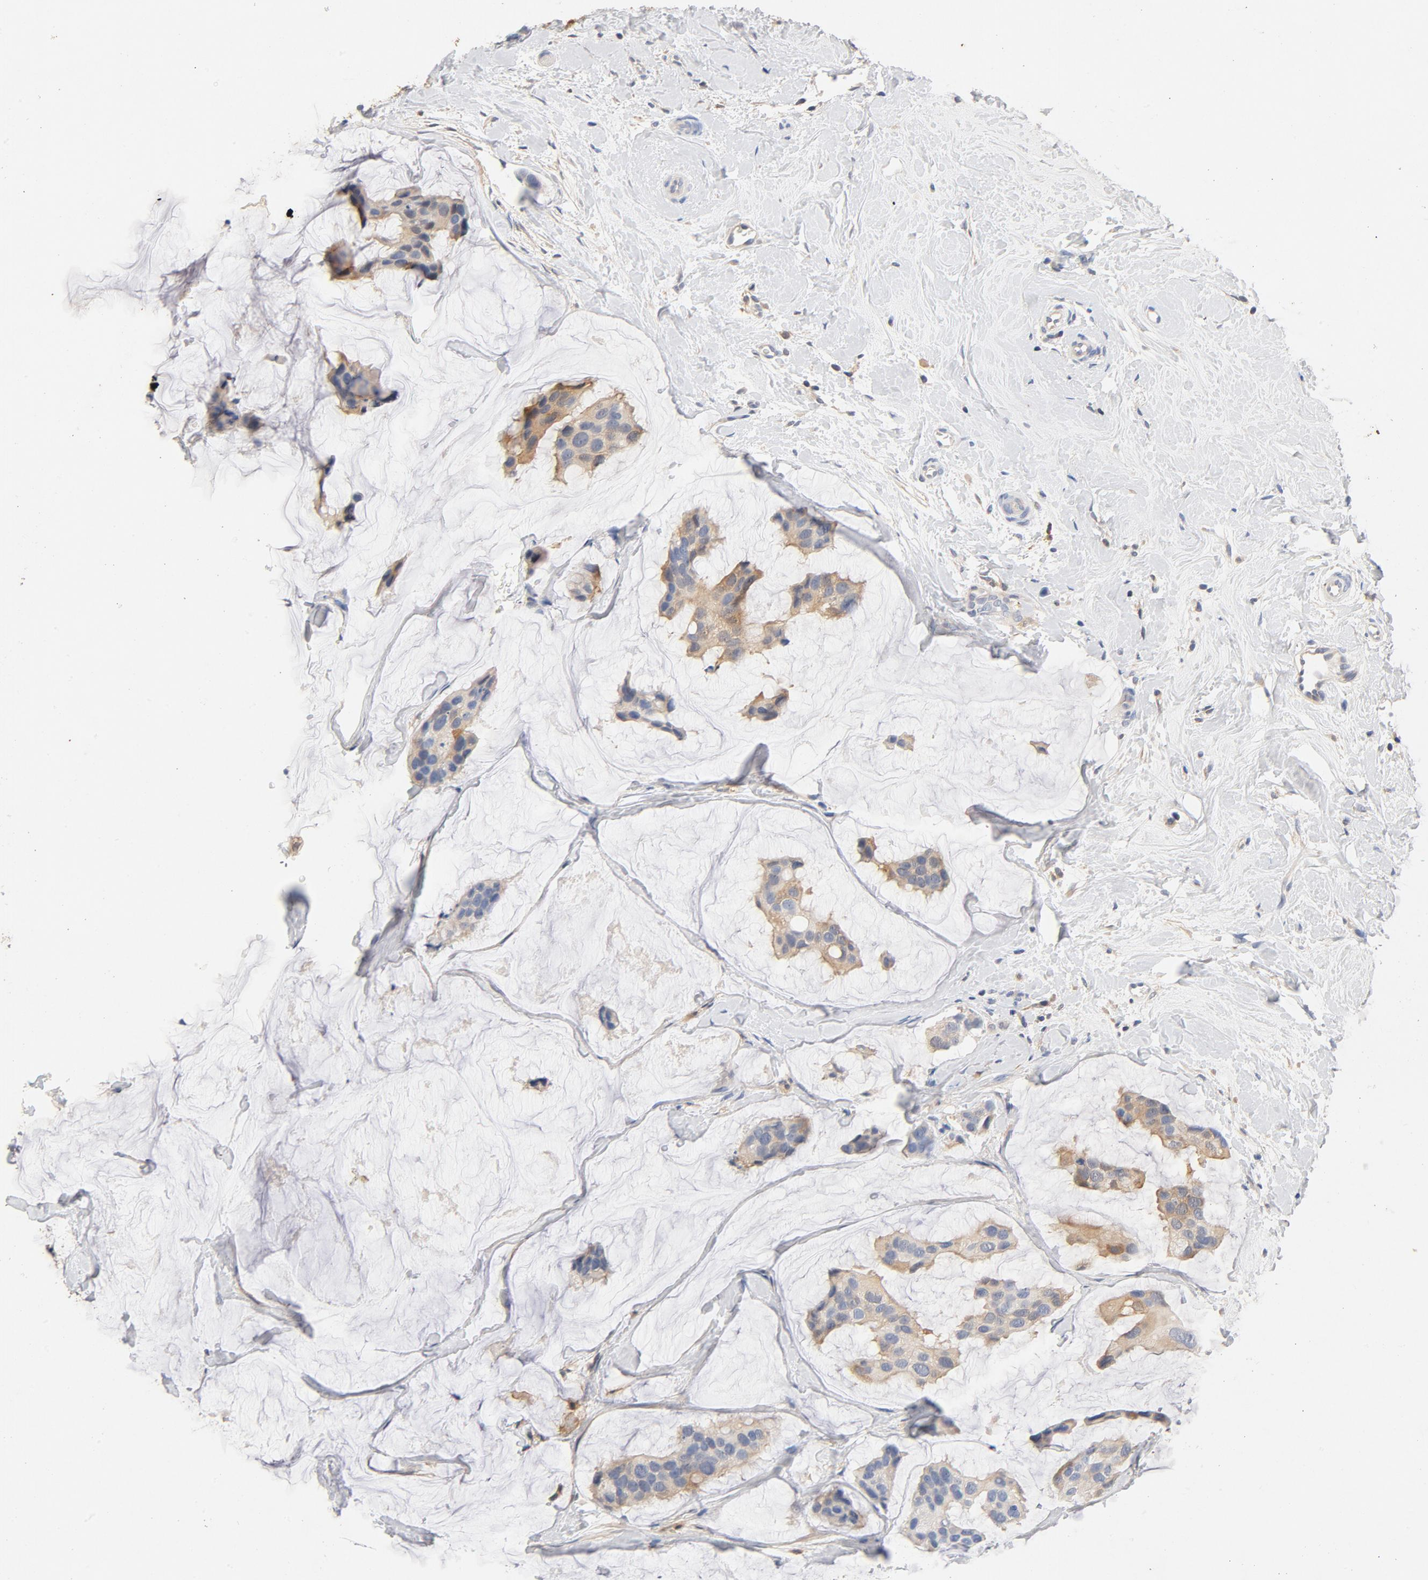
{"staining": {"intensity": "weak", "quantity": "25%-75%", "location": "cytoplasmic/membranous"}, "tissue": "breast cancer", "cell_type": "Tumor cells", "image_type": "cancer", "snomed": [{"axis": "morphology", "description": "Normal tissue, NOS"}, {"axis": "morphology", "description": "Duct carcinoma"}, {"axis": "topography", "description": "Breast"}], "caption": "Tumor cells exhibit low levels of weak cytoplasmic/membranous expression in approximately 25%-75% of cells in breast cancer. (Brightfield microscopy of DAB IHC at high magnification).", "gene": "STAT1", "patient": {"sex": "female", "age": 50}}